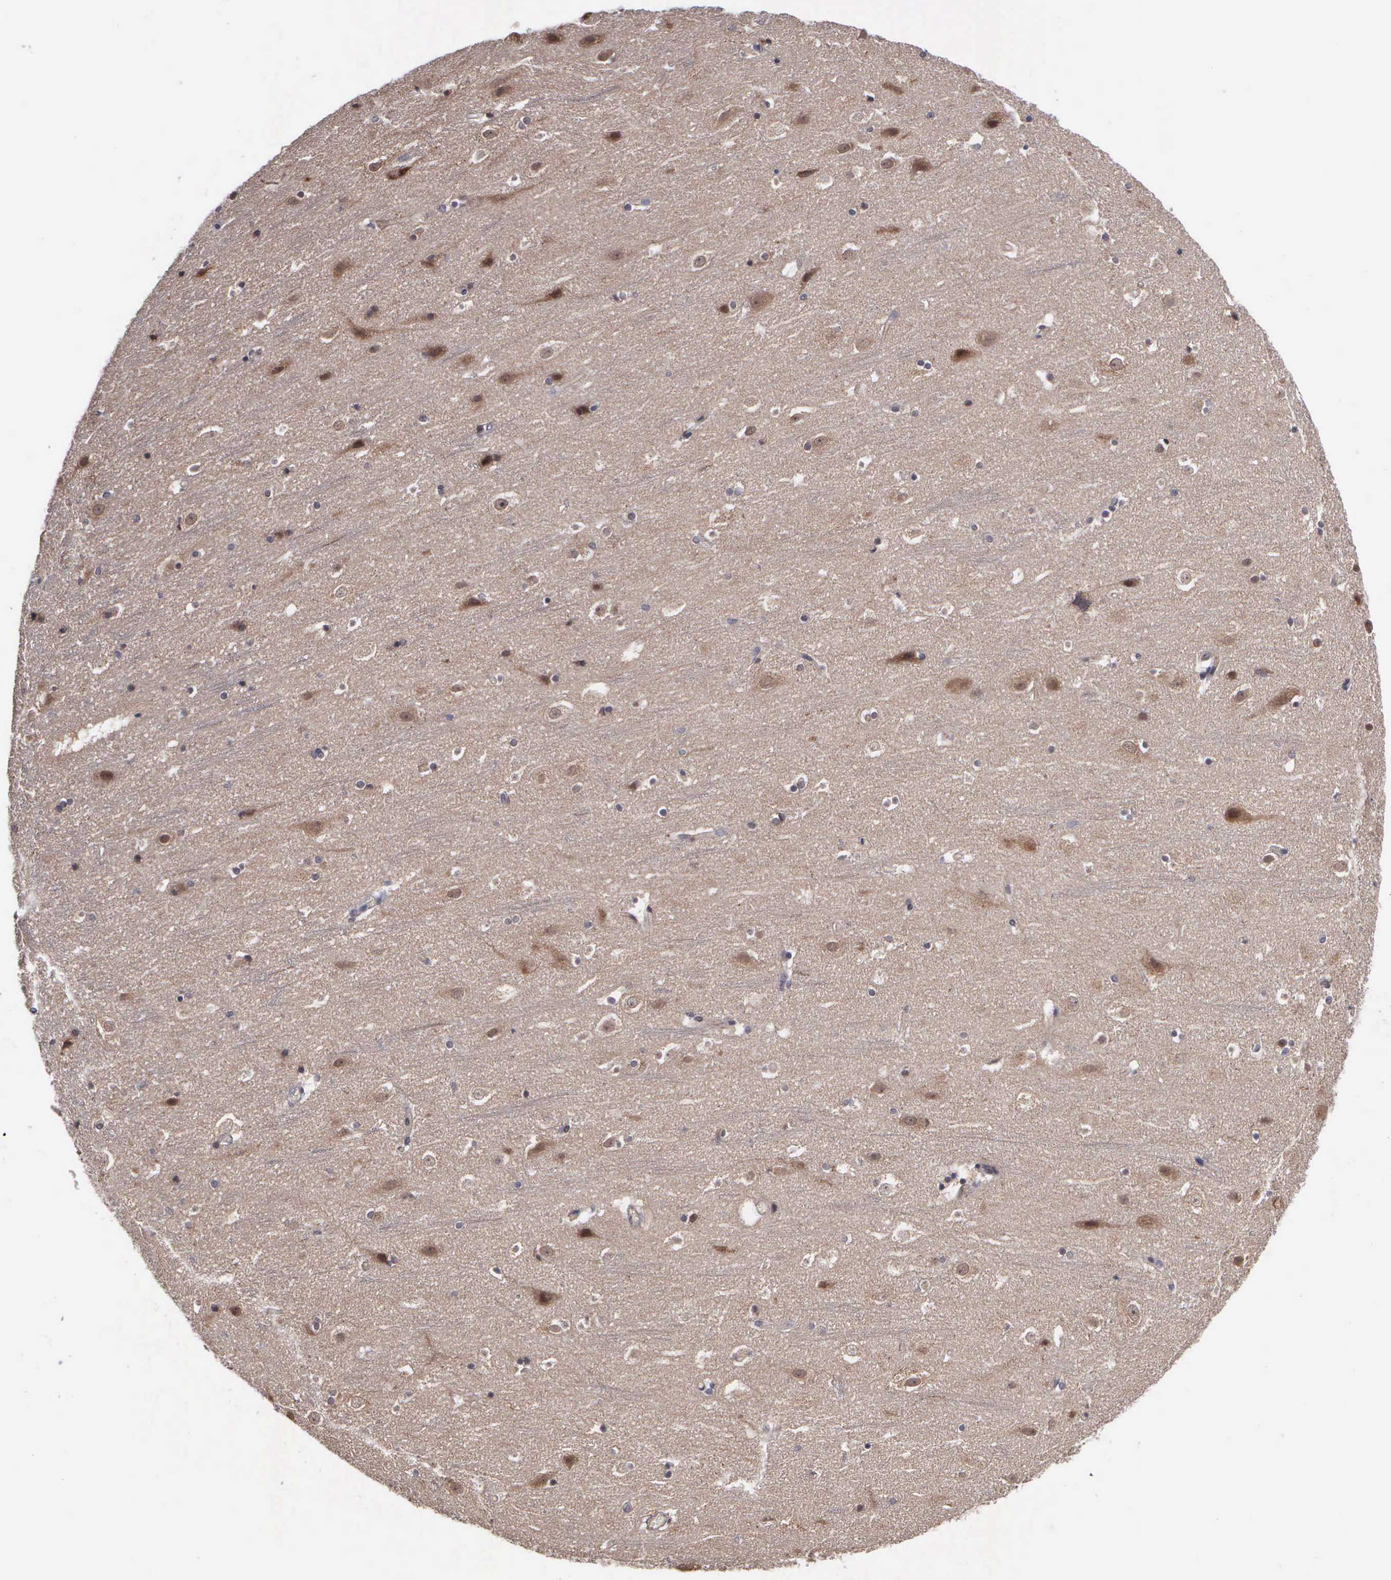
{"staining": {"intensity": "moderate", "quantity": "25%-75%", "location": "cytoplasmic/membranous"}, "tissue": "cerebral cortex", "cell_type": "Endothelial cells", "image_type": "normal", "snomed": [{"axis": "morphology", "description": "Normal tissue, NOS"}, {"axis": "topography", "description": "Cerebral cortex"}], "caption": "A medium amount of moderate cytoplasmic/membranous staining is identified in about 25%-75% of endothelial cells in unremarkable cerebral cortex. The staining was performed using DAB (3,3'-diaminobenzidine), with brown indicating positive protein expression. Nuclei are stained blue with hematoxylin.", "gene": "MAP3K9", "patient": {"sex": "male", "age": 45}}